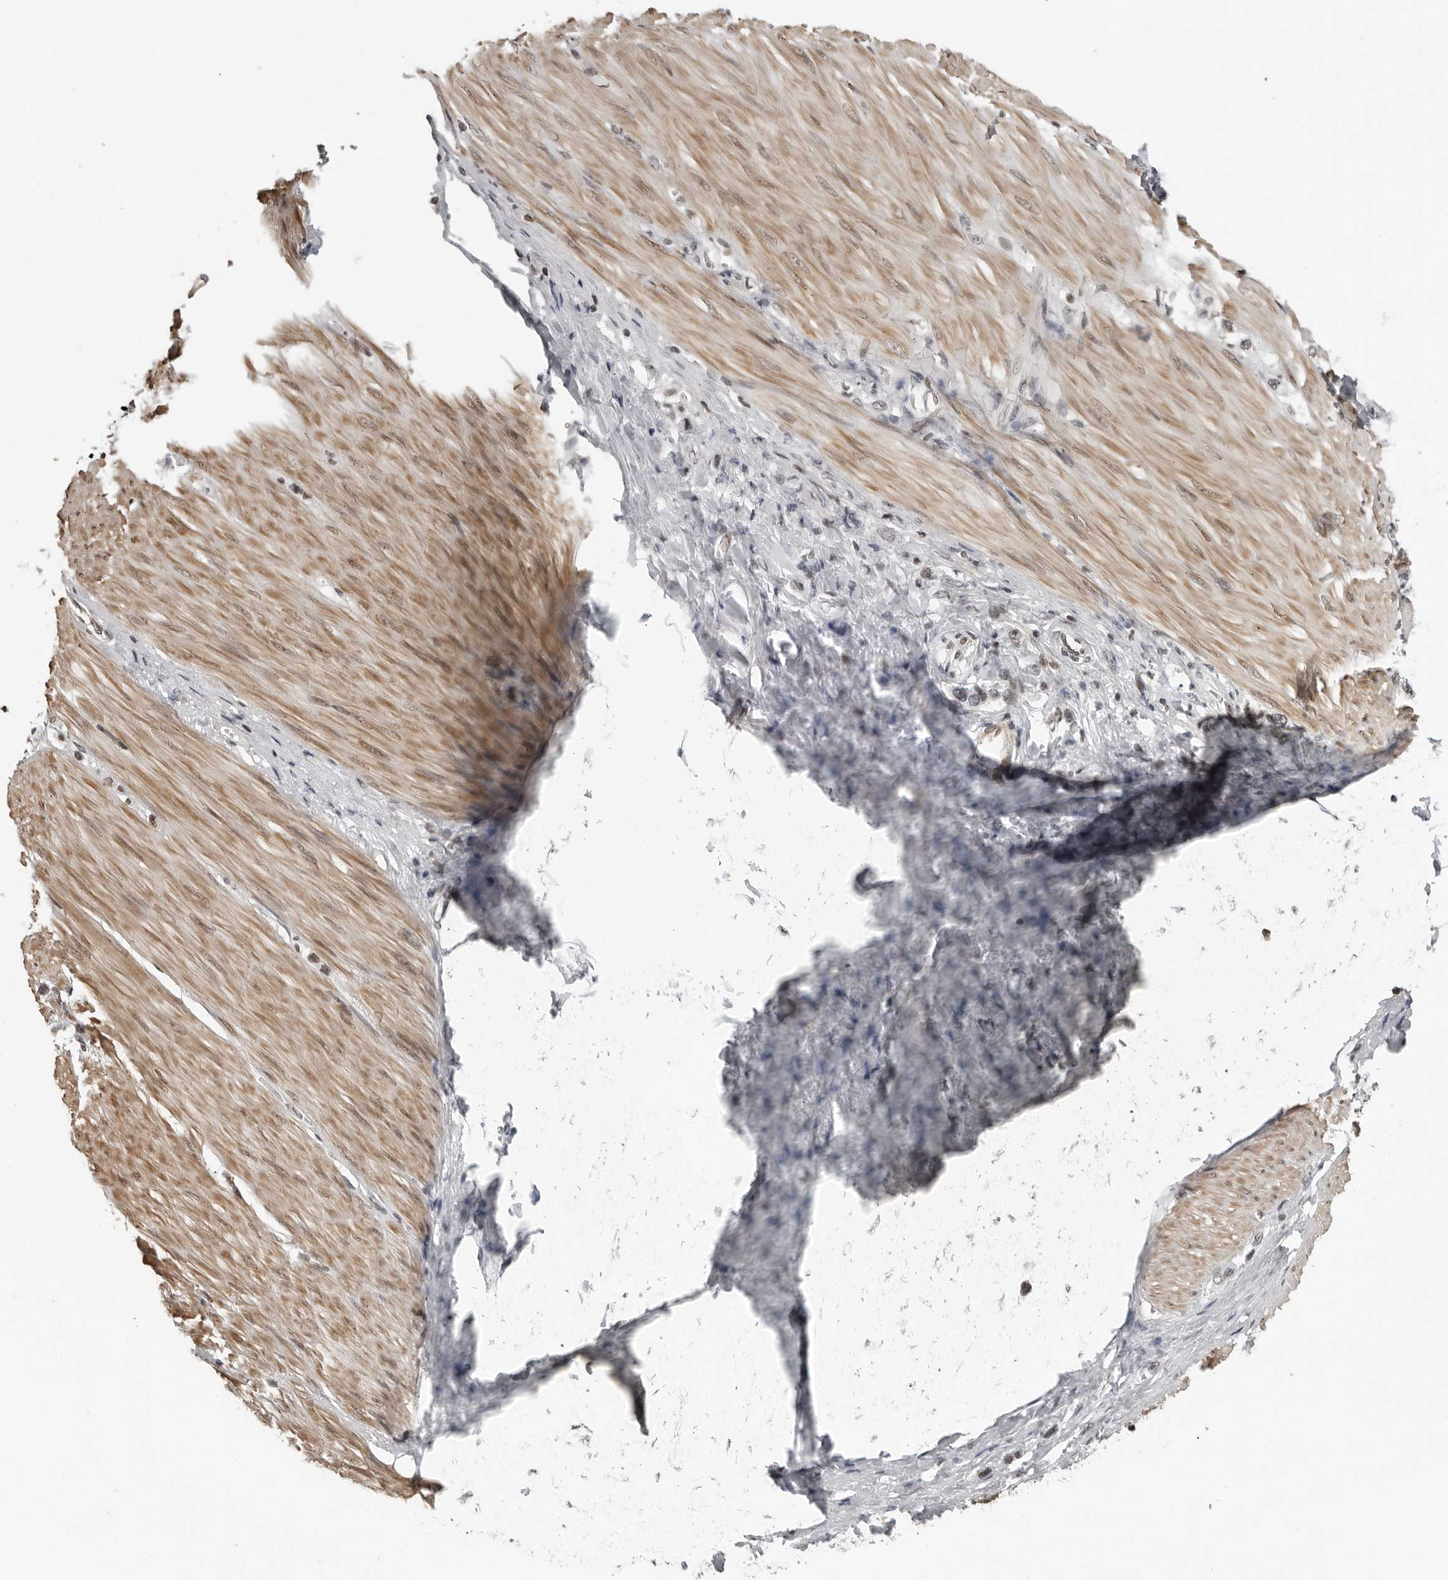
{"staining": {"intensity": "weak", "quantity": ">75%", "location": "nuclear"}, "tissue": "stomach cancer", "cell_type": "Tumor cells", "image_type": "cancer", "snomed": [{"axis": "morphology", "description": "Adenocarcinoma, NOS"}, {"axis": "topography", "description": "Stomach"}], "caption": "Protein staining reveals weak nuclear positivity in about >75% of tumor cells in stomach adenocarcinoma.", "gene": "ORC1", "patient": {"sex": "female", "age": 65}}